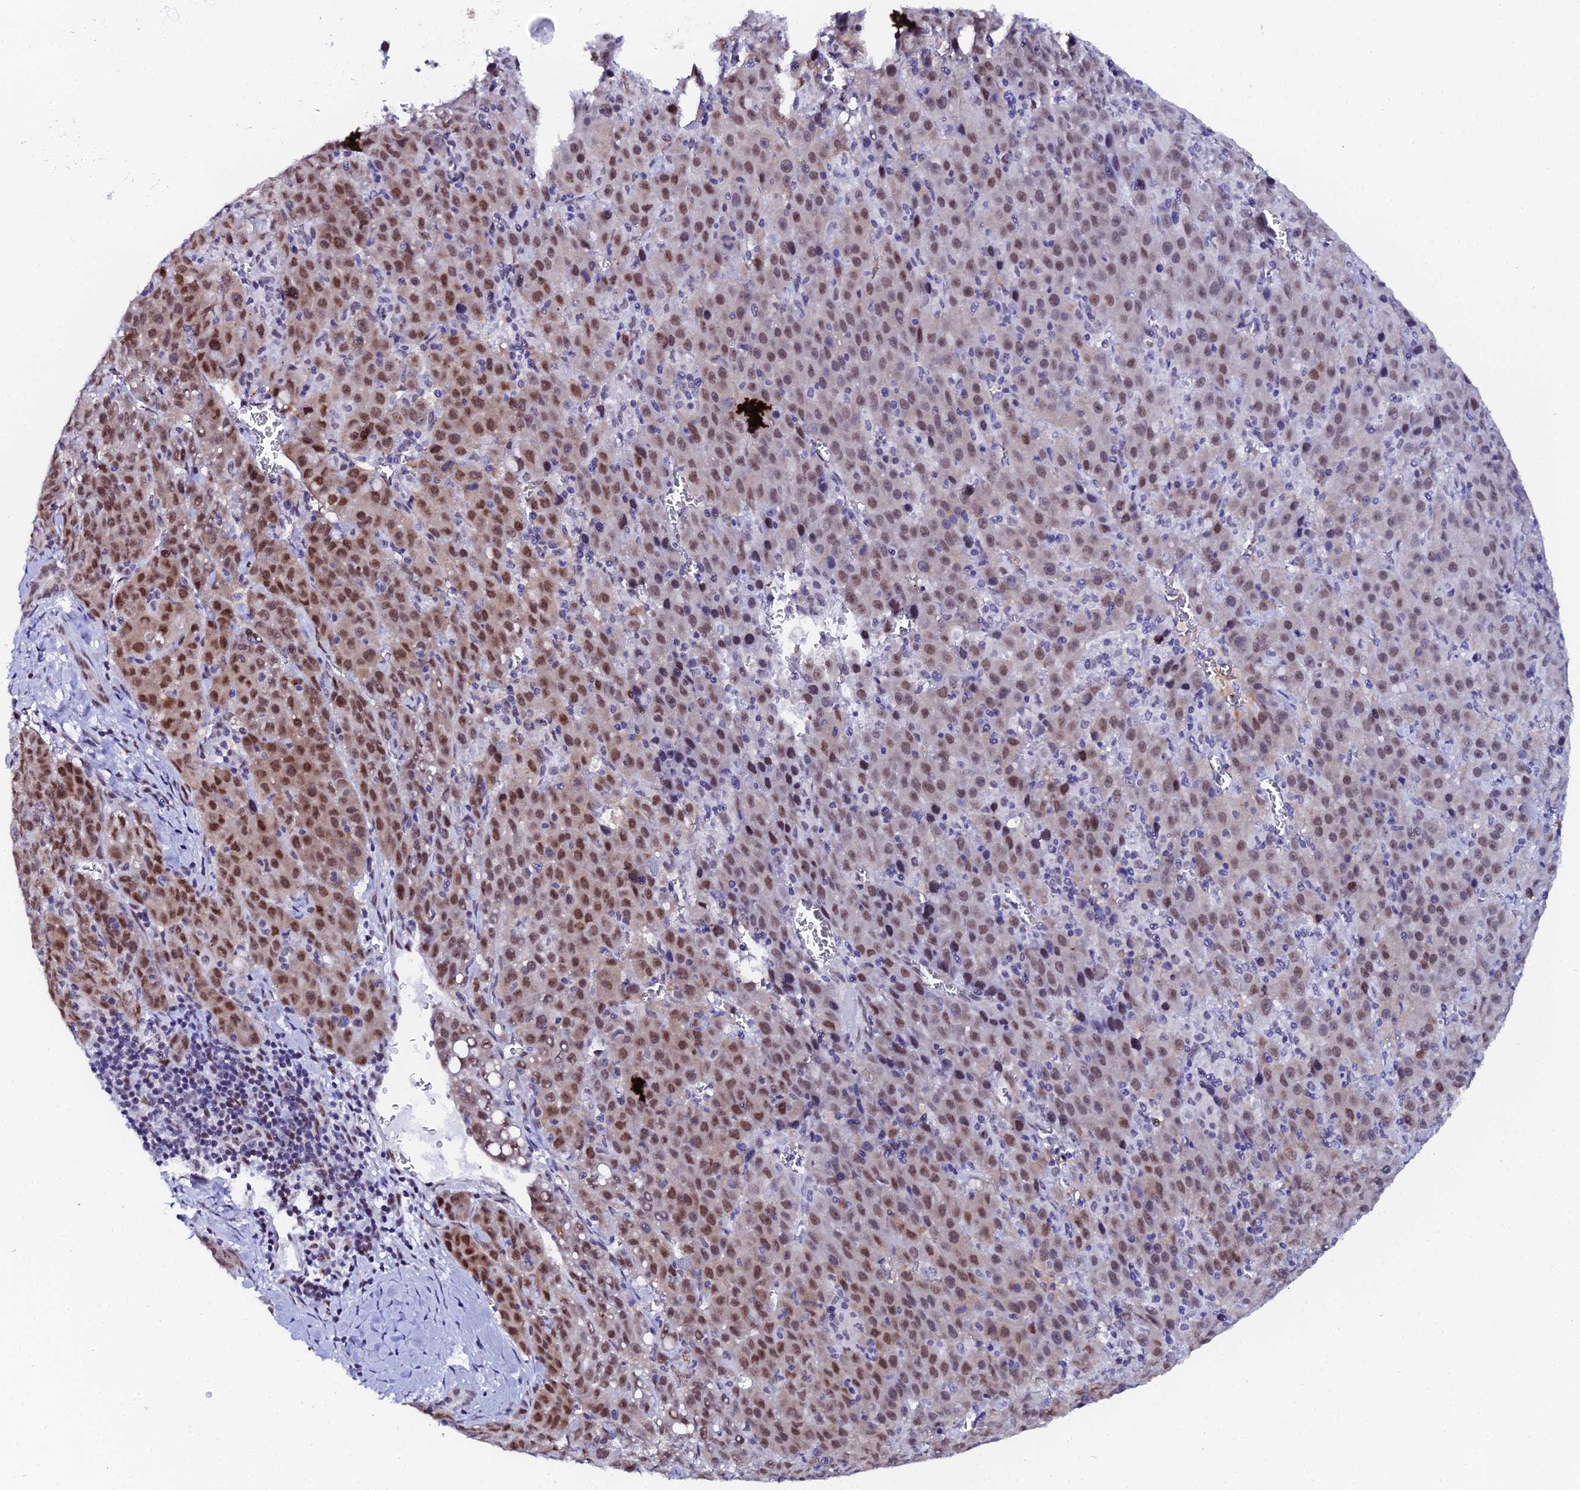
{"staining": {"intensity": "moderate", "quantity": ">75%", "location": "nuclear"}, "tissue": "liver cancer", "cell_type": "Tumor cells", "image_type": "cancer", "snomed": [{"axis": "morphology", "description": "Carcinoma, Hepatocellular, NOS"}, {"axis": "topography", "description": "Liver"}], "caption": "DAB (3,3'-diaminobenzidine) immunohistochemical staining of liver cancer (hepatocellular carcinoma) displays moderate nuclear protein expression in about >75% of tumor cells. (DAB (3,3'-diaminobenzidine) = brown stain, brightfield microscopy at high magnification).", "gene": "TIFA", "patient": {"sex": "female", "age": 53}}